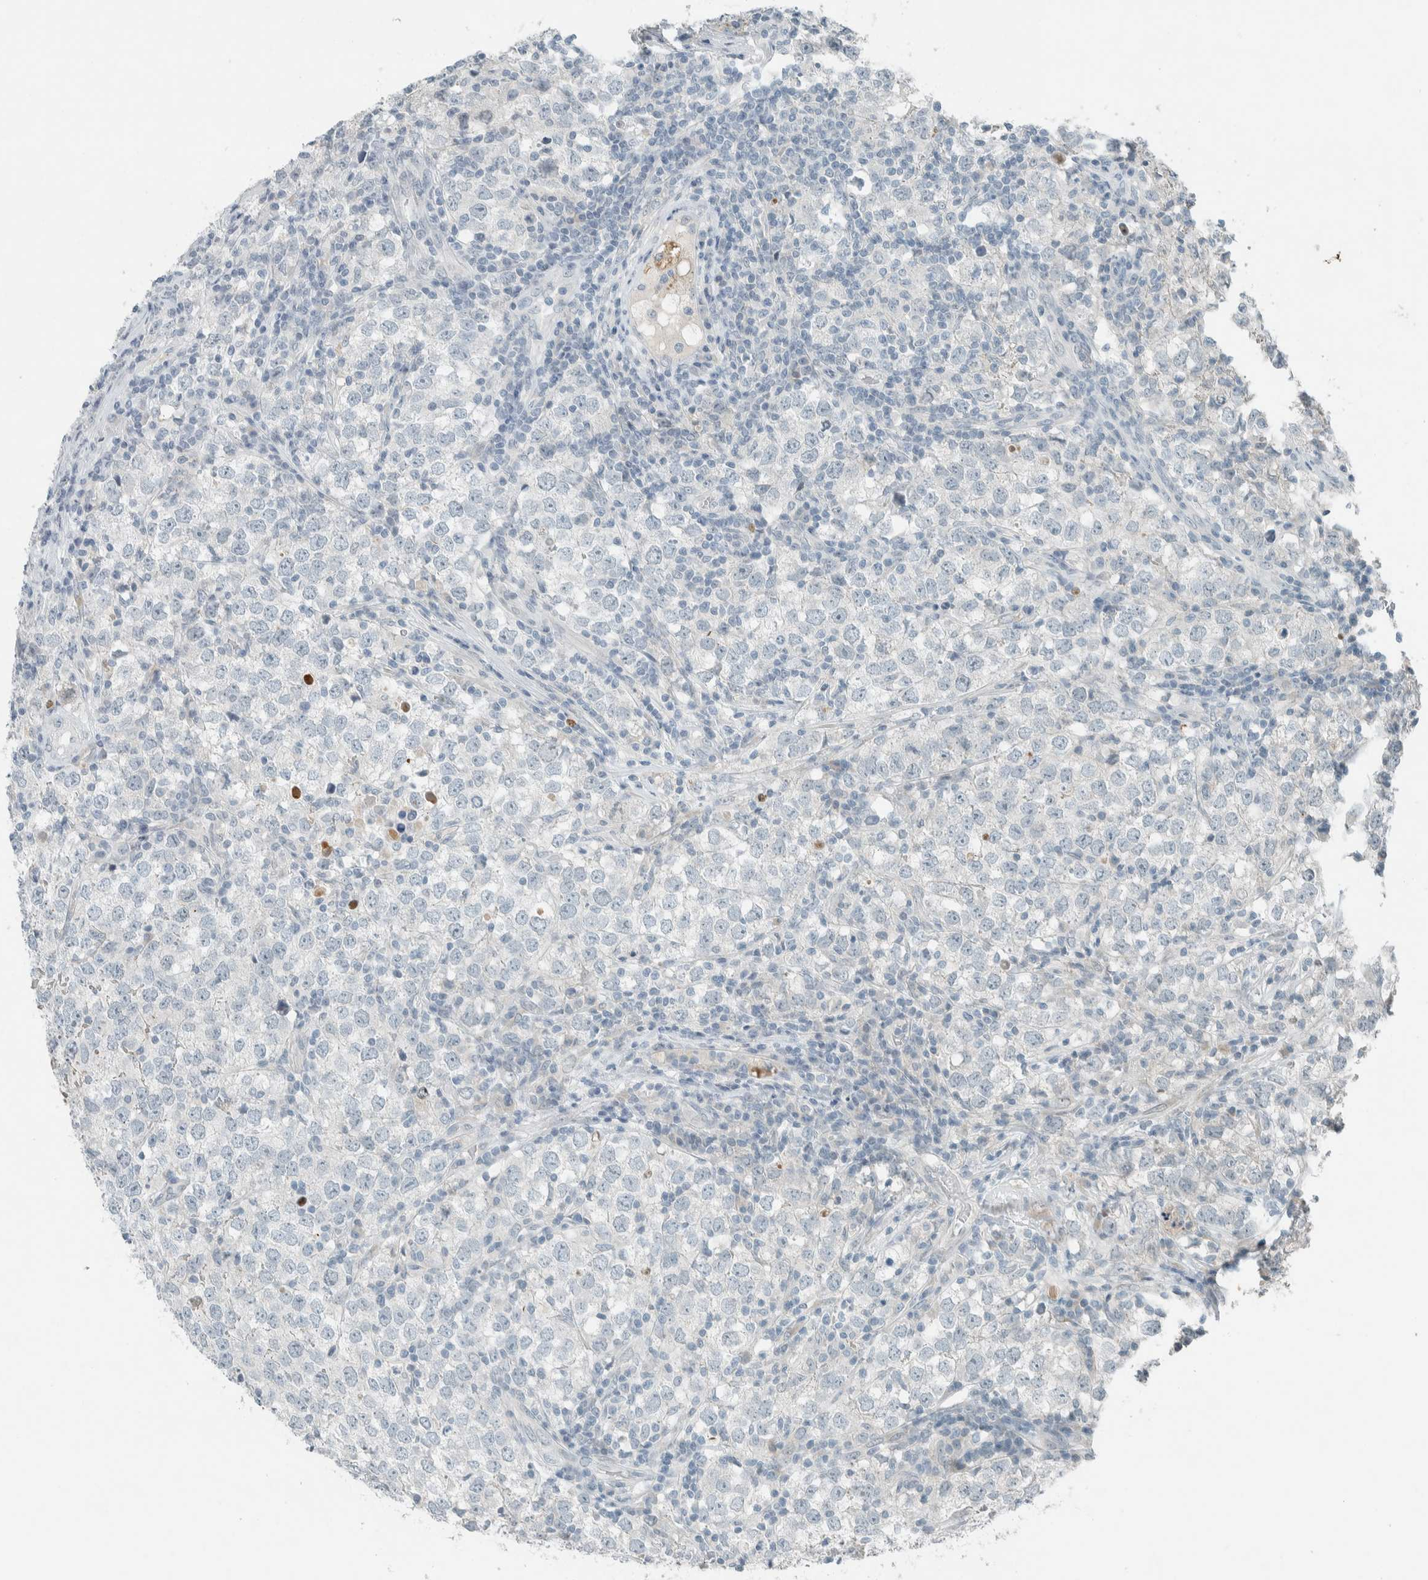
{"staining": {"intensity": "negative", "quantity": "none", "location": "none"}, "tissue": "testis cancer", "cell_type": "Tumor cells", "image_type": "cancer", "snomed": [{"axis": "morphology", "description": "Seminoma, NOS"}, {"axis": "morphology", "description": "Carcinoma, Embryonal, NOS"}, {"axis": "topography", "description": "Testis"}], "caption": "This micrograph is of seminoma (testis) stained with immunohistochemistry to label a protein in brown with the nuclei are counter-stained blue. There is no staining in tumor cells.", "gene": "CERCAM", "patient": {"sex": "male", "age": 28}}